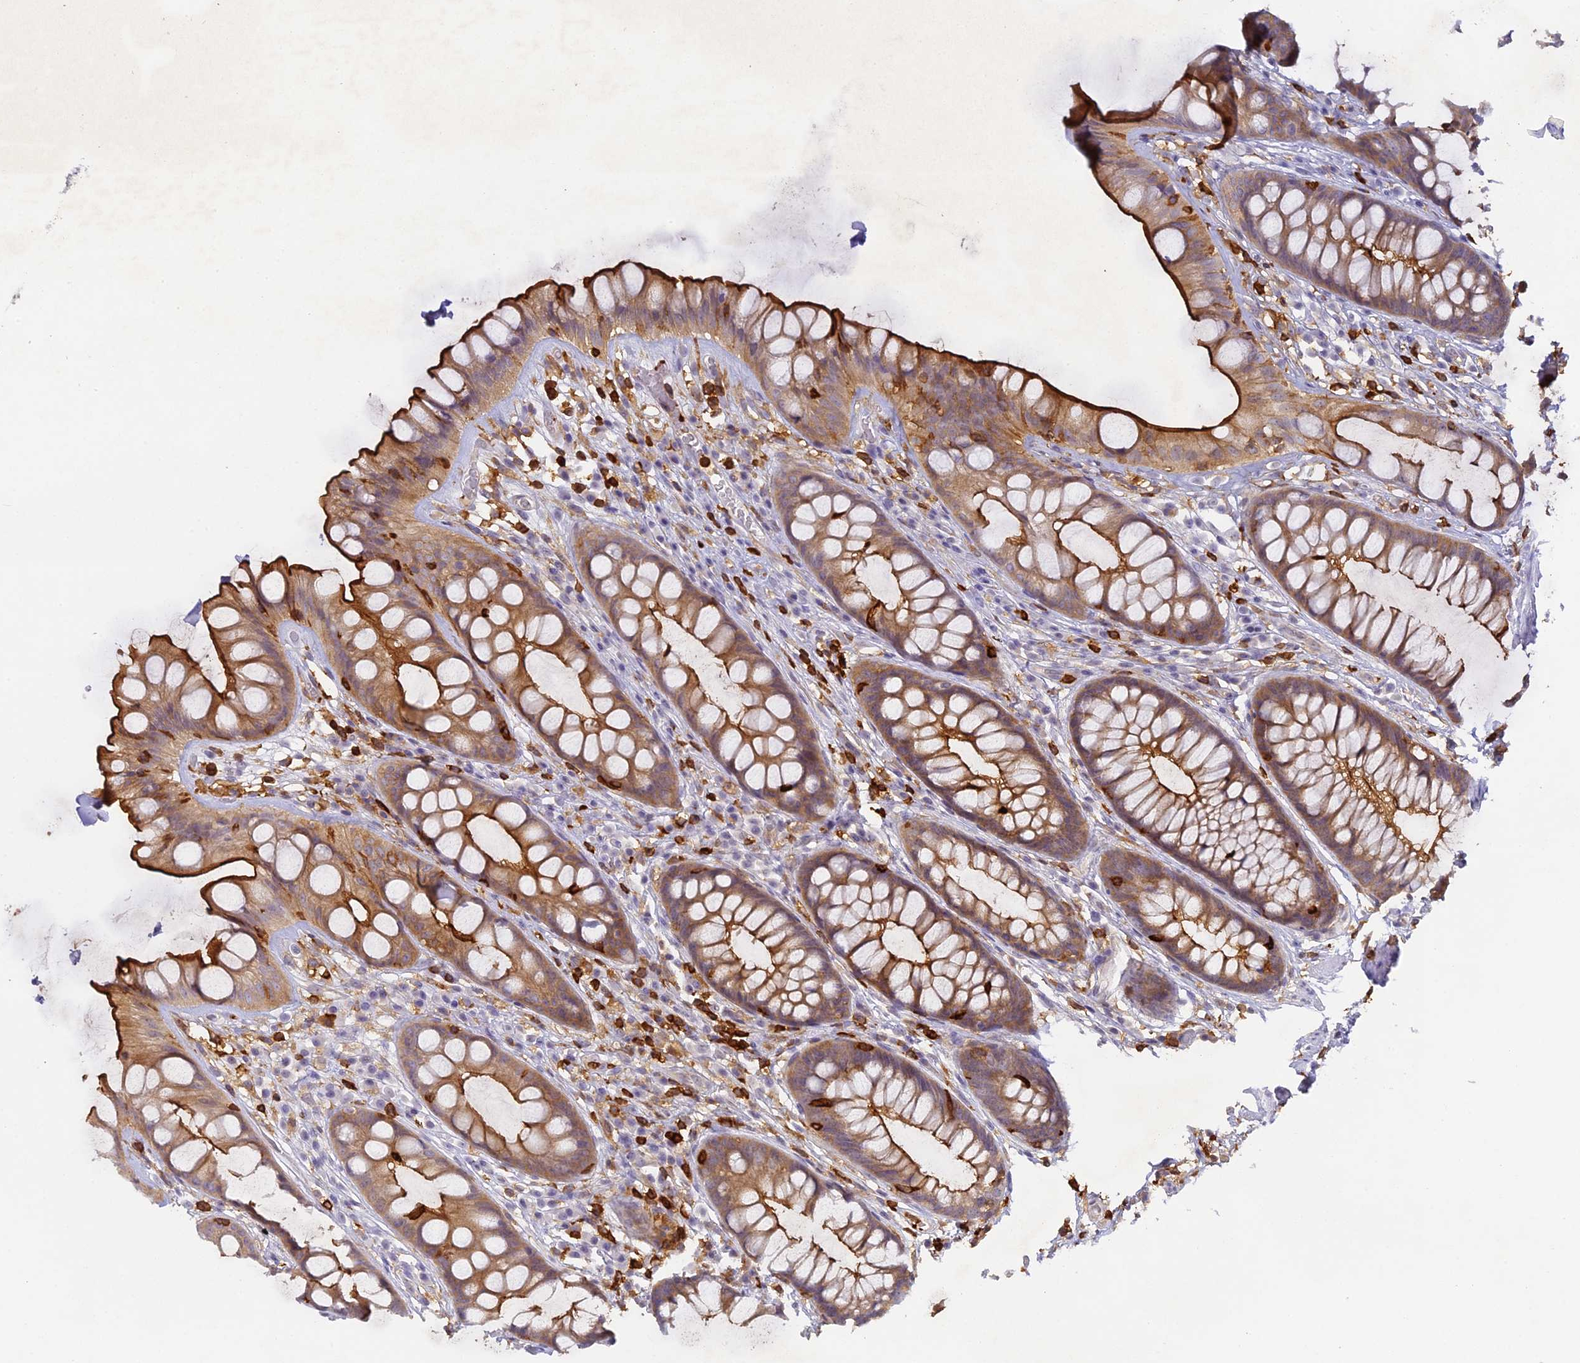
{"staining": {"intensity": "strong", "quantity": "25%-75%", "location": "cytoplasmic/membranous"}, "tissue": "rectum", "cell_type": "Glandular cells", "image_type": "normal", "snomed": [{"axis": "morphology", "description": "Normal tissue, NOS"}, {"axis": "topography", "description": "Rectum"}], "caption": "Protein staining exhibits strong cytoplasmic/membranous staining in about 25%-75% of glandular cells in benign rectum.", "gene": "FYB1", "patient": {"sex": "male", "age": 74}}